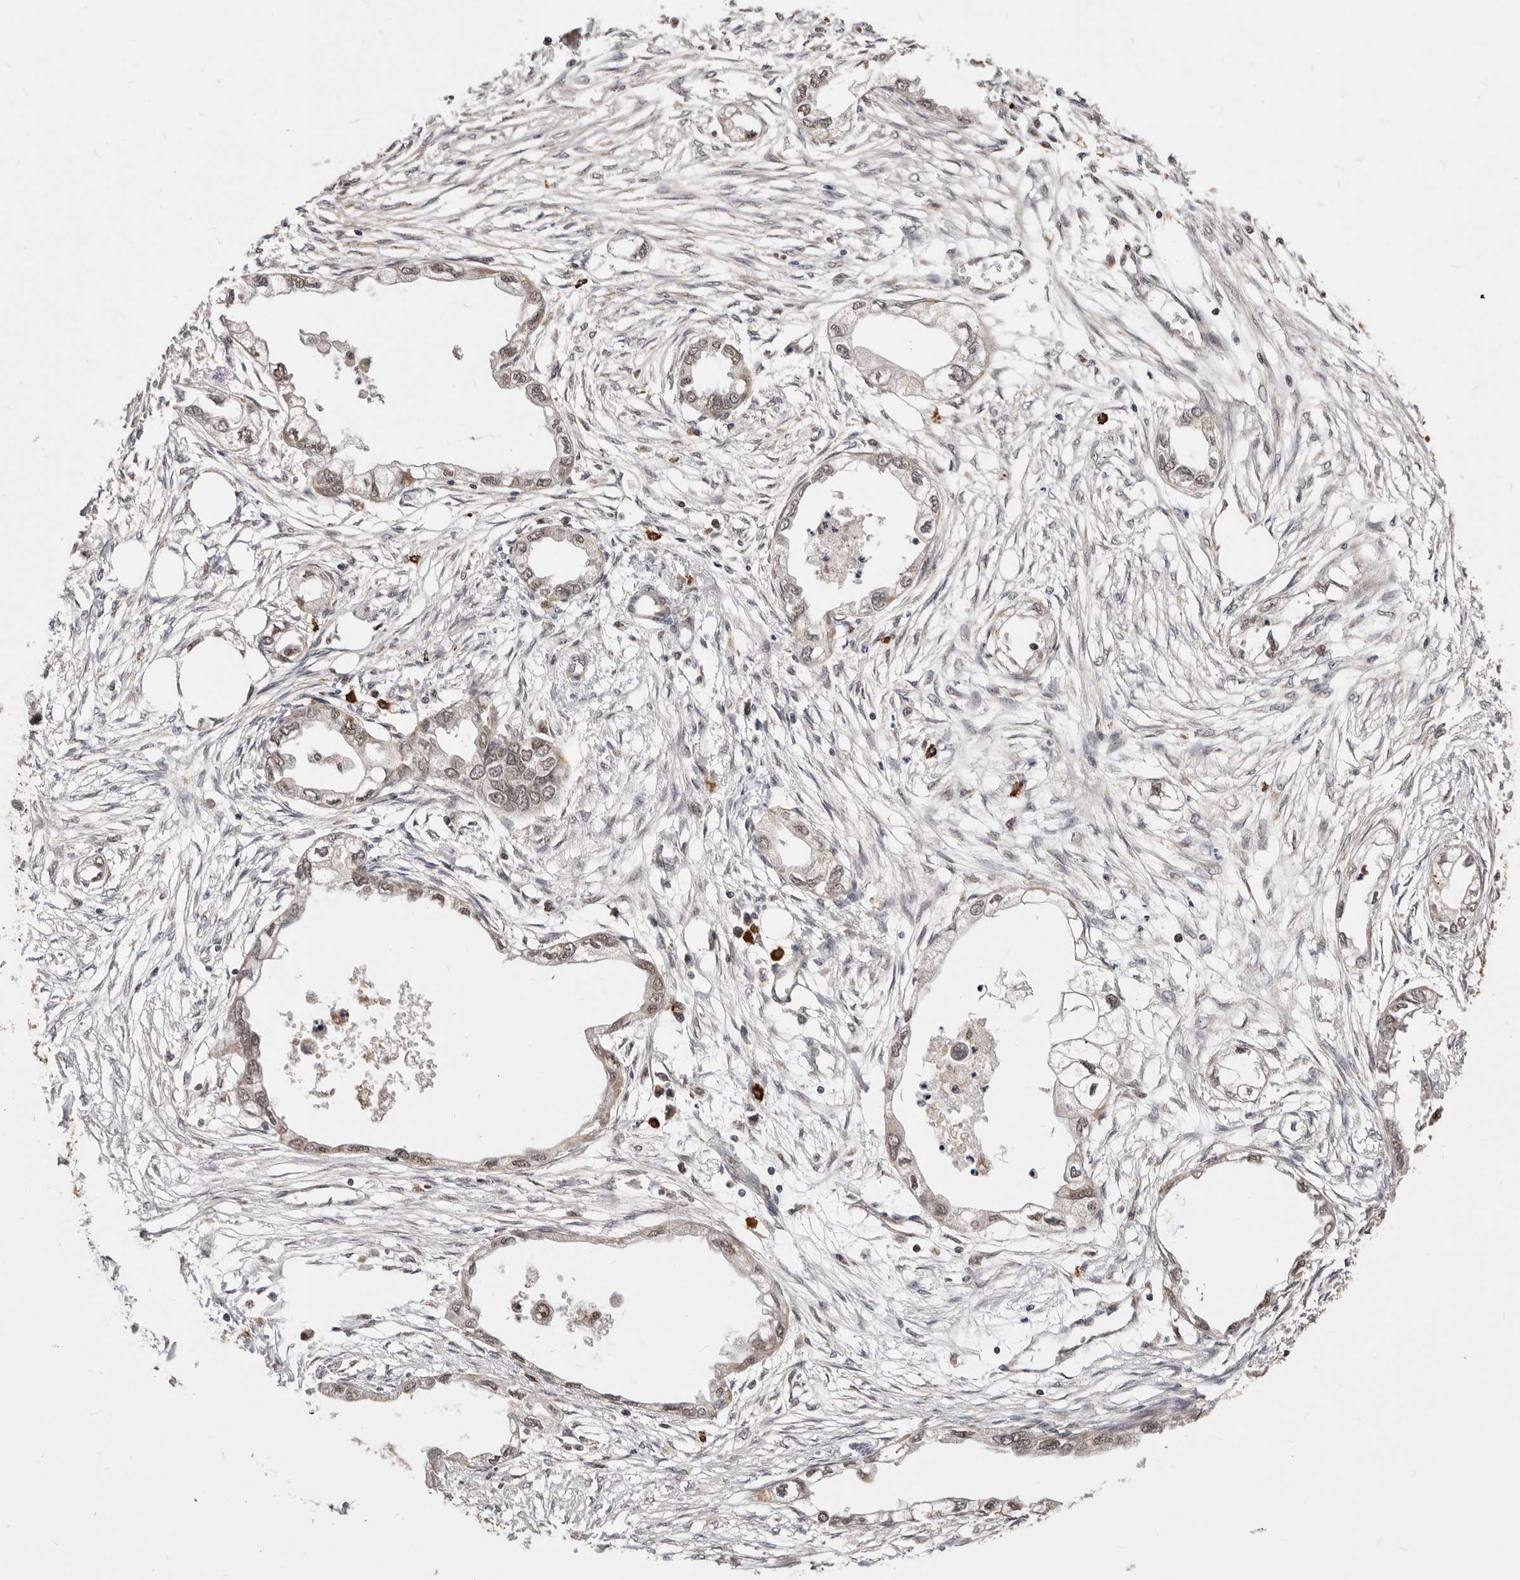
{"staining": {"intensity": "negative", "quantity": "none", "location": "none"}, "tissue": "endometrial cancer", "cell_type": "Tumor cells", "image_type": "cancer", "snomed": [{"axis": "morphology", "description": "Adenocarcinoma, NOS"}, {"axis": "morphology", "description": "Adenocarcinoma, metastatic, NOS"}, {"axis": "topography", "description": "Adipose tissue"}, {"axis": "topography", "description": "Endometrium"}], "caption": "This is an immunohistochemistry (IHC) micrograph of human endometrial cancer (metastatic adenocarcinoma). There is no staining in tumor cells.", "gene": "SEC14L1", "patient": {"sex": "female", "age": 67}}